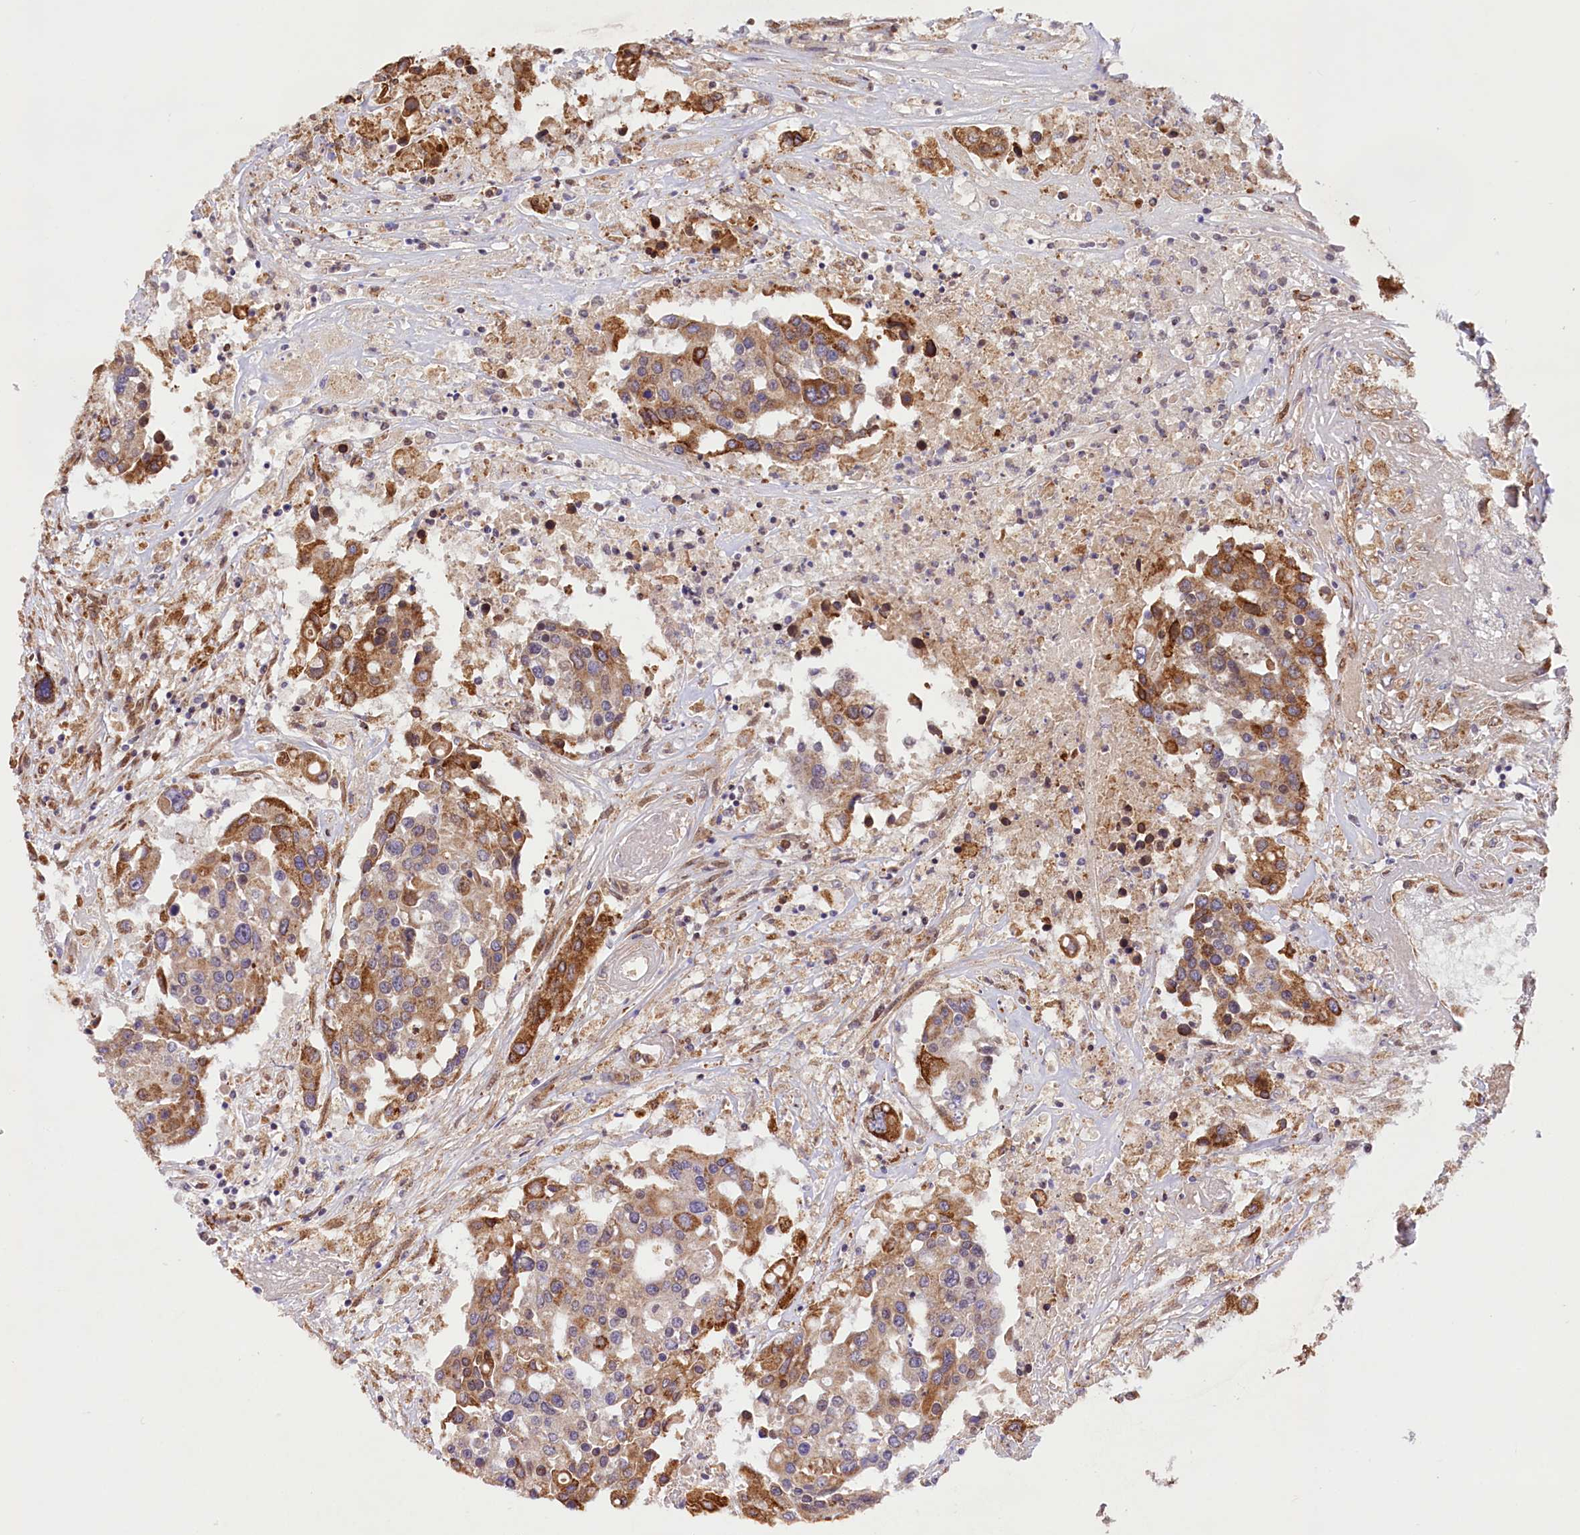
{"staining": {"intensity": "moderate", "quantity": "25%-75%", "location": "cytoplasmic/membranous"}, "tissue": "colorectal cancer", "cell_type": "Tumor cells", "image_type": "cancer", "snomed": [{"axis": "morphology", "description": "Adenocarcinoma, NOS"}, {"axis": "topography", "description": "Colon"}], "caption": "Colorectal adenocarcinoma stained with DAB (3,3'-diaminobenzidine) IHC reveals medium levels of moderate cytoplasmic/membranous staining in approximately 25%-75% of tumor cells.", "gene": "CUTC", "patient": {"sex": "male", "age": 77}}